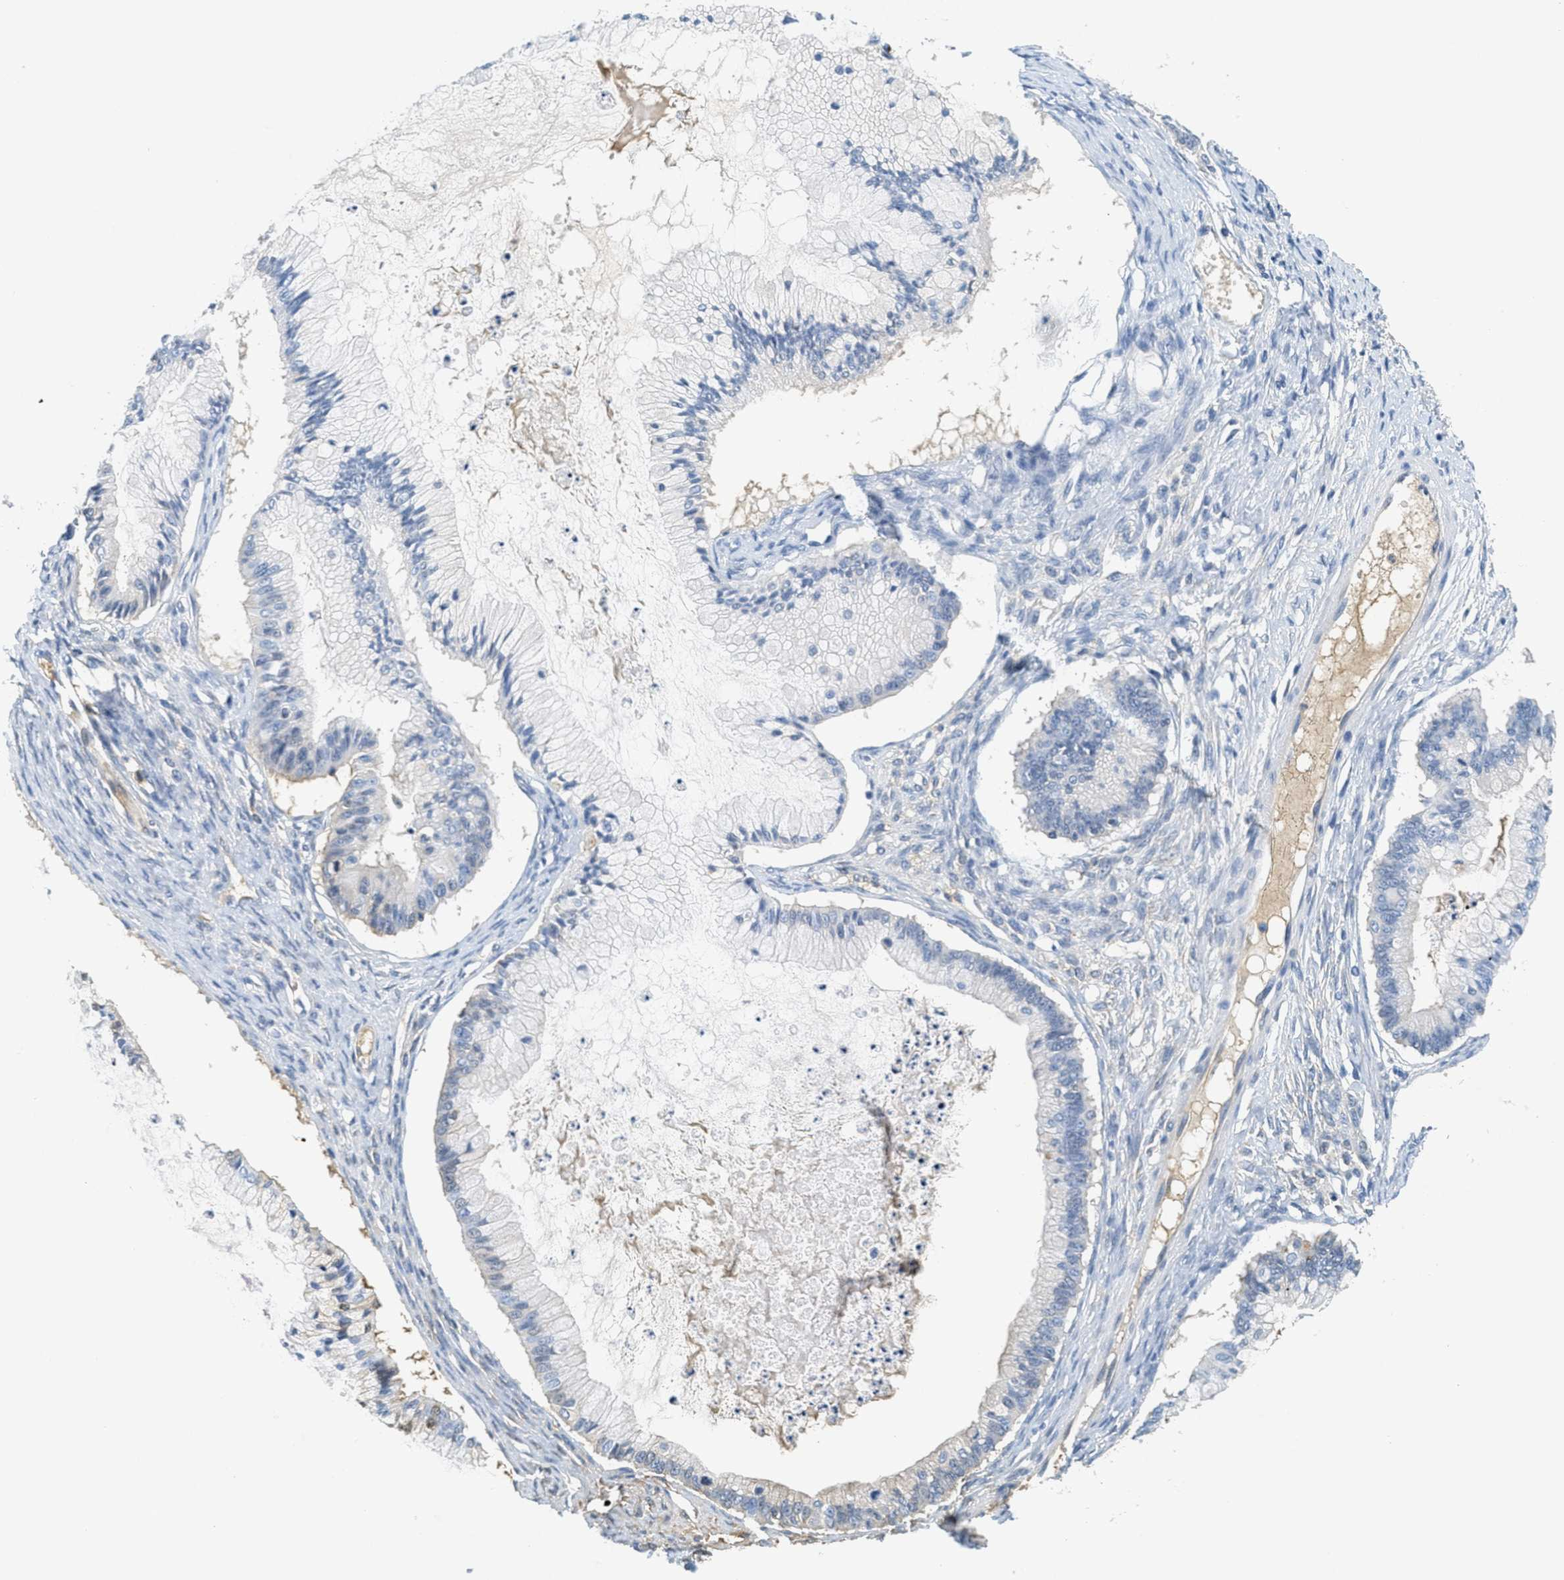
{"staining": {"intensity": "negative", "quantity": "none", "location": "none"}, "tissue": "ovarian cancer", "cell_type": "Tumor cells", "image_type": "cancer", "snomed": [{"axis": "morphology", "description": "Cystadenocarcinoma, mucinous, NOS"}, {"axis": "topography", "description": "Ovary"}], "caption": "IHC of ovarian mucinous cystadenocarcinoma displays no positivity in tumor cells.", "gene": "SERPINA1", "patient": {"sex": "female", "age": 57}}